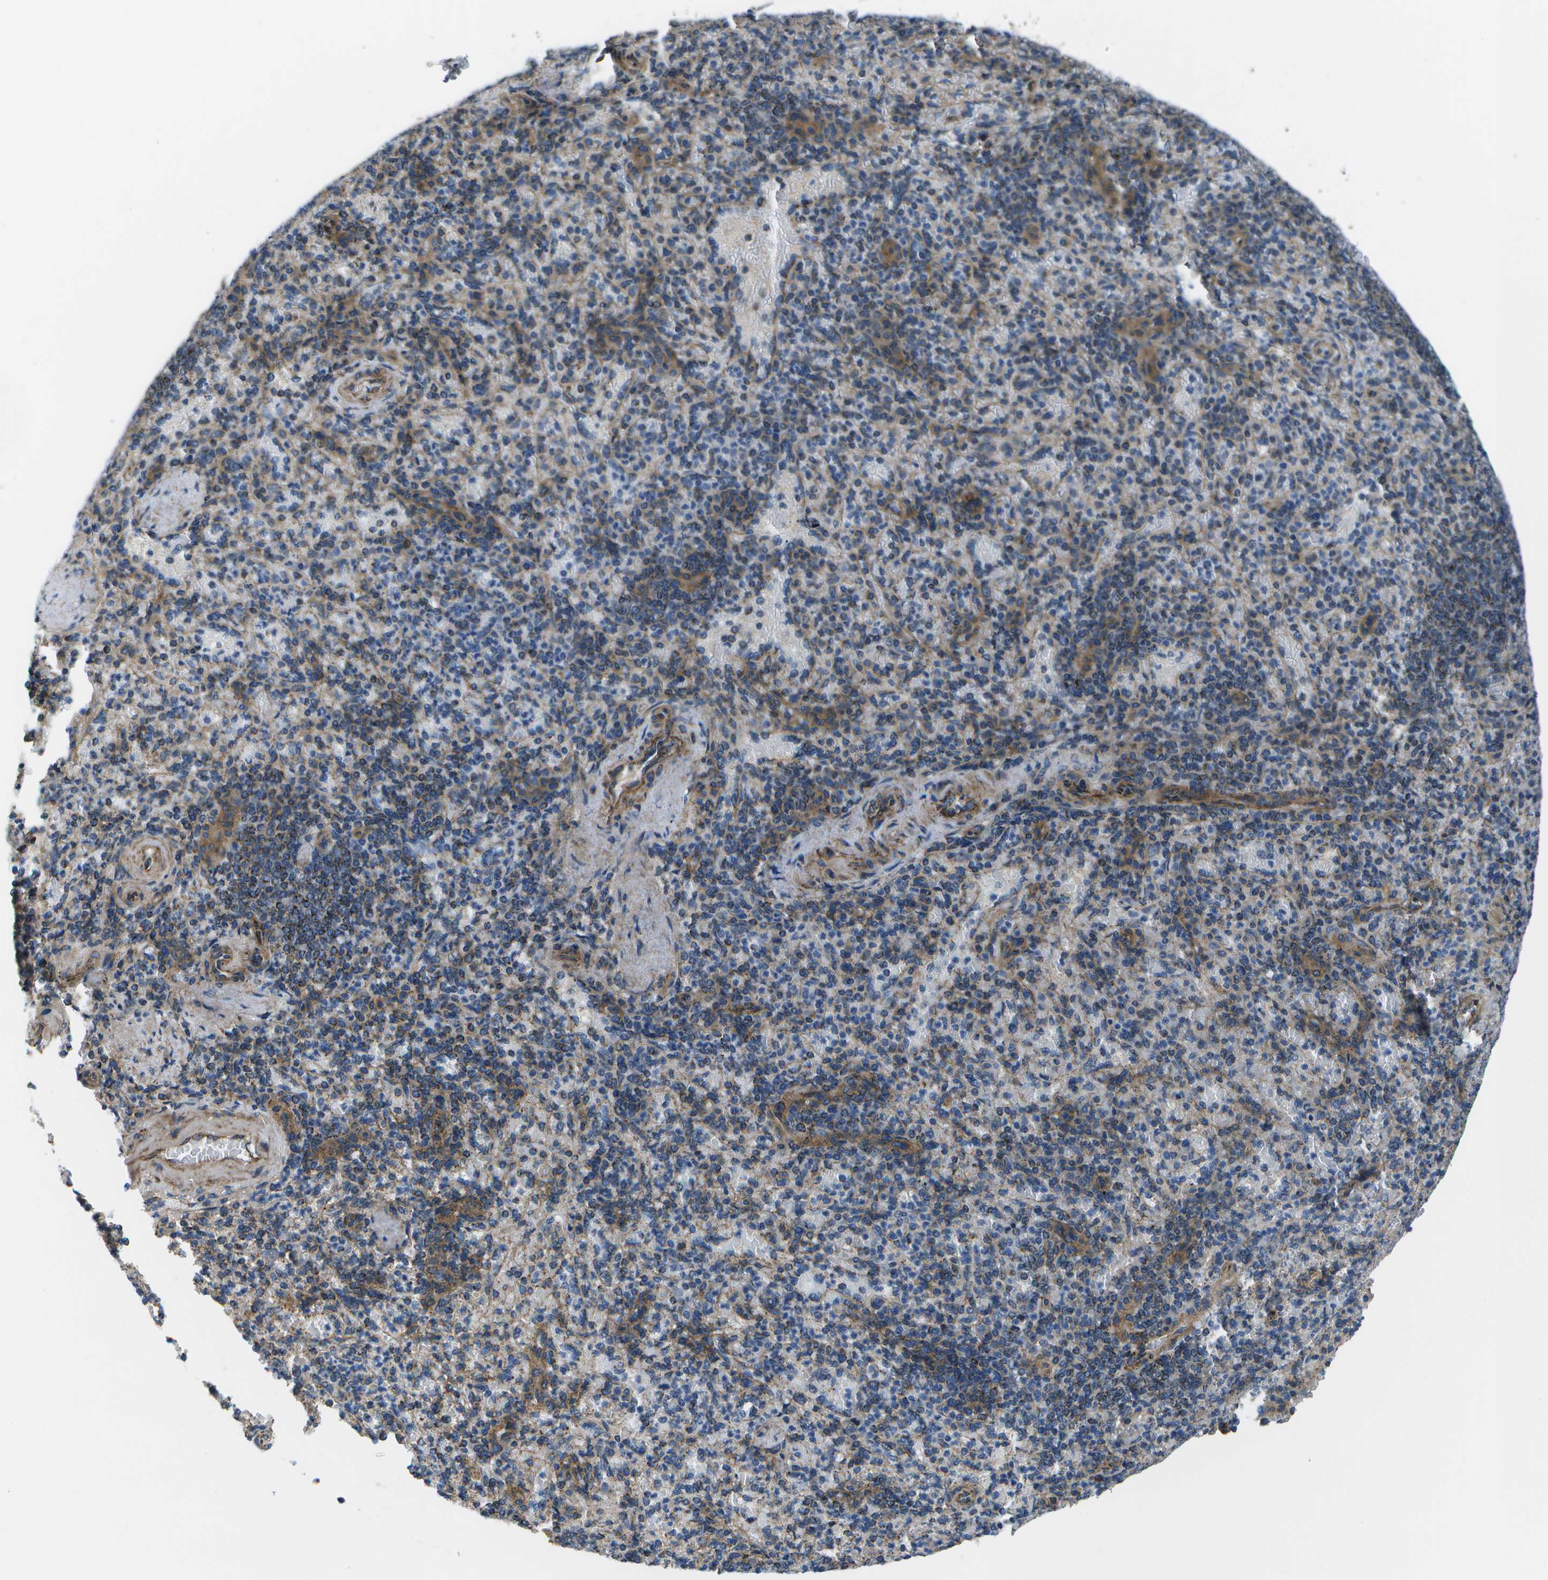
{"staining": {"intensity": "moderate", "quantity": "<25%", "location": "cytoplasmic/membranous"}, "tissue": "spleen", "cell_type": "Cells in red pulp", "image_type": "normal", "snomed": [{"axis": "morphology", "description": "Normal tissue, NOS"}, {"axis": "topography", "description": "Spleen"}], "caption": "Cells in red pulp reveal low levels of moderate cytoplasmic/membranous expression in approximately <25% of cells in unremarkable spleen.", "gene": "MVK", "patient": {"sex": "female", "age": 74}}